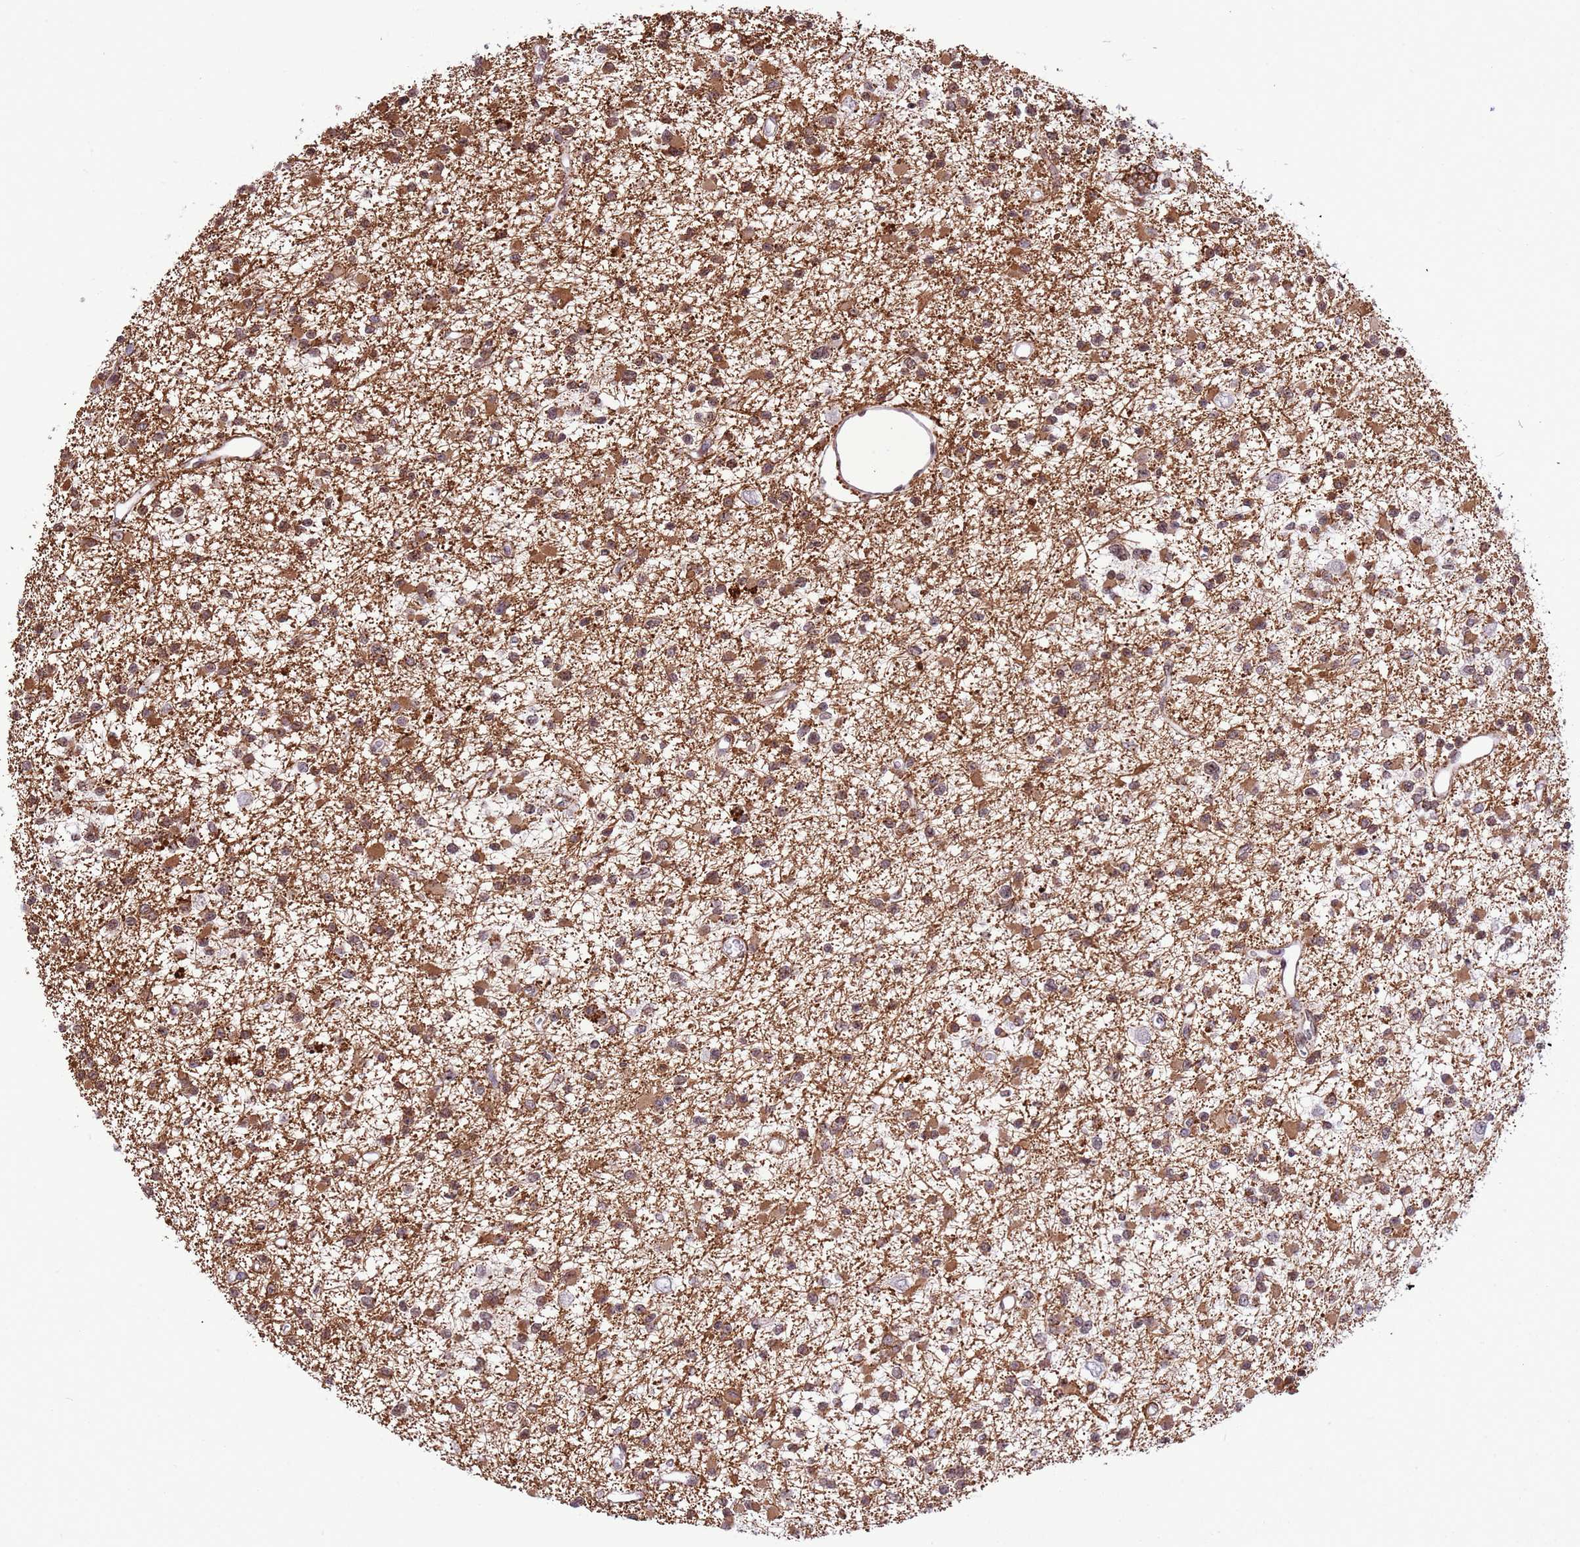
{"staining": {"intensity": "moderate", "quantity": ">75%", "location": "cytoplasmic/membranous,nuclear"}, "tissue": "glioma", "cell_type": "Tumor cells", "image_type": "cancer", "snomed": [{"axis": "morphology", "description": "Glioma, malignant, Low grade"}, {"axis": "topography", "description": "Brain"}], "caption": "Malignant low-grade glioma tissue exhibits moderate cytoplasmic/membranous and nuclear expression in about >75% of tumor cells", "gene": "NRIP1", "patient": {"sex": "female", "age": 22}}